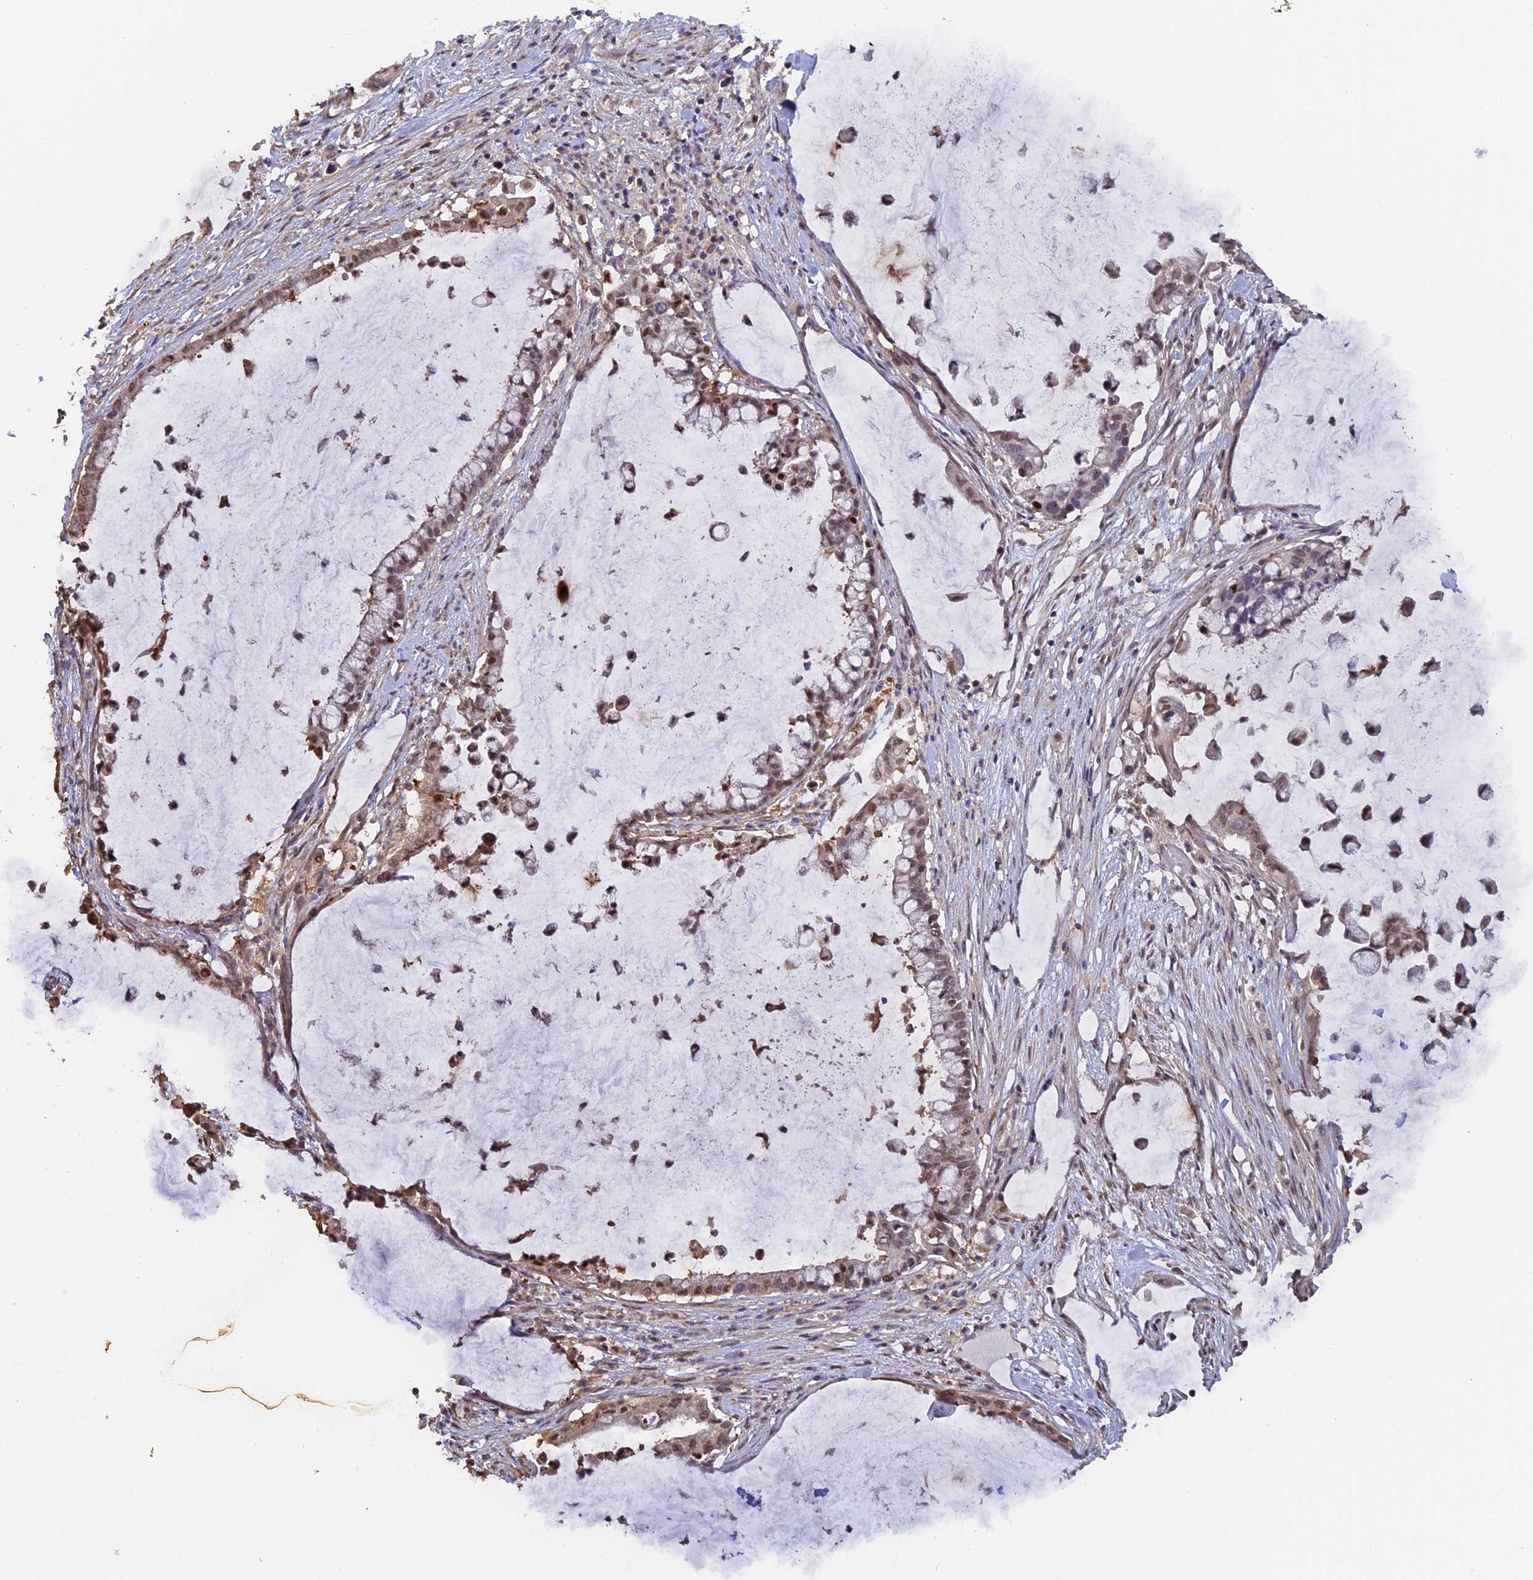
{"staining": {"intensity": "moderate", "quantity": "25%-75%", "location": "nuclear"}, "tissue": "pancreatic cancer", "cell_type": "Tumor cells", "image_type": "cancer", "snomed": [{"axis": "morphology", "description": "Adenocarcinoma, NOS"}, {"axis": "topography", "description": "Pancreas"}], "caption": "This image displays immunohistochemistry staining of pancreatic cancer (adenocarcinoma), with medium moderate nuclear positivity in approximately 25%-75% of tumor cells.", "gene": "FAM98C", "patient": {"sex": "male", "age": 41}}